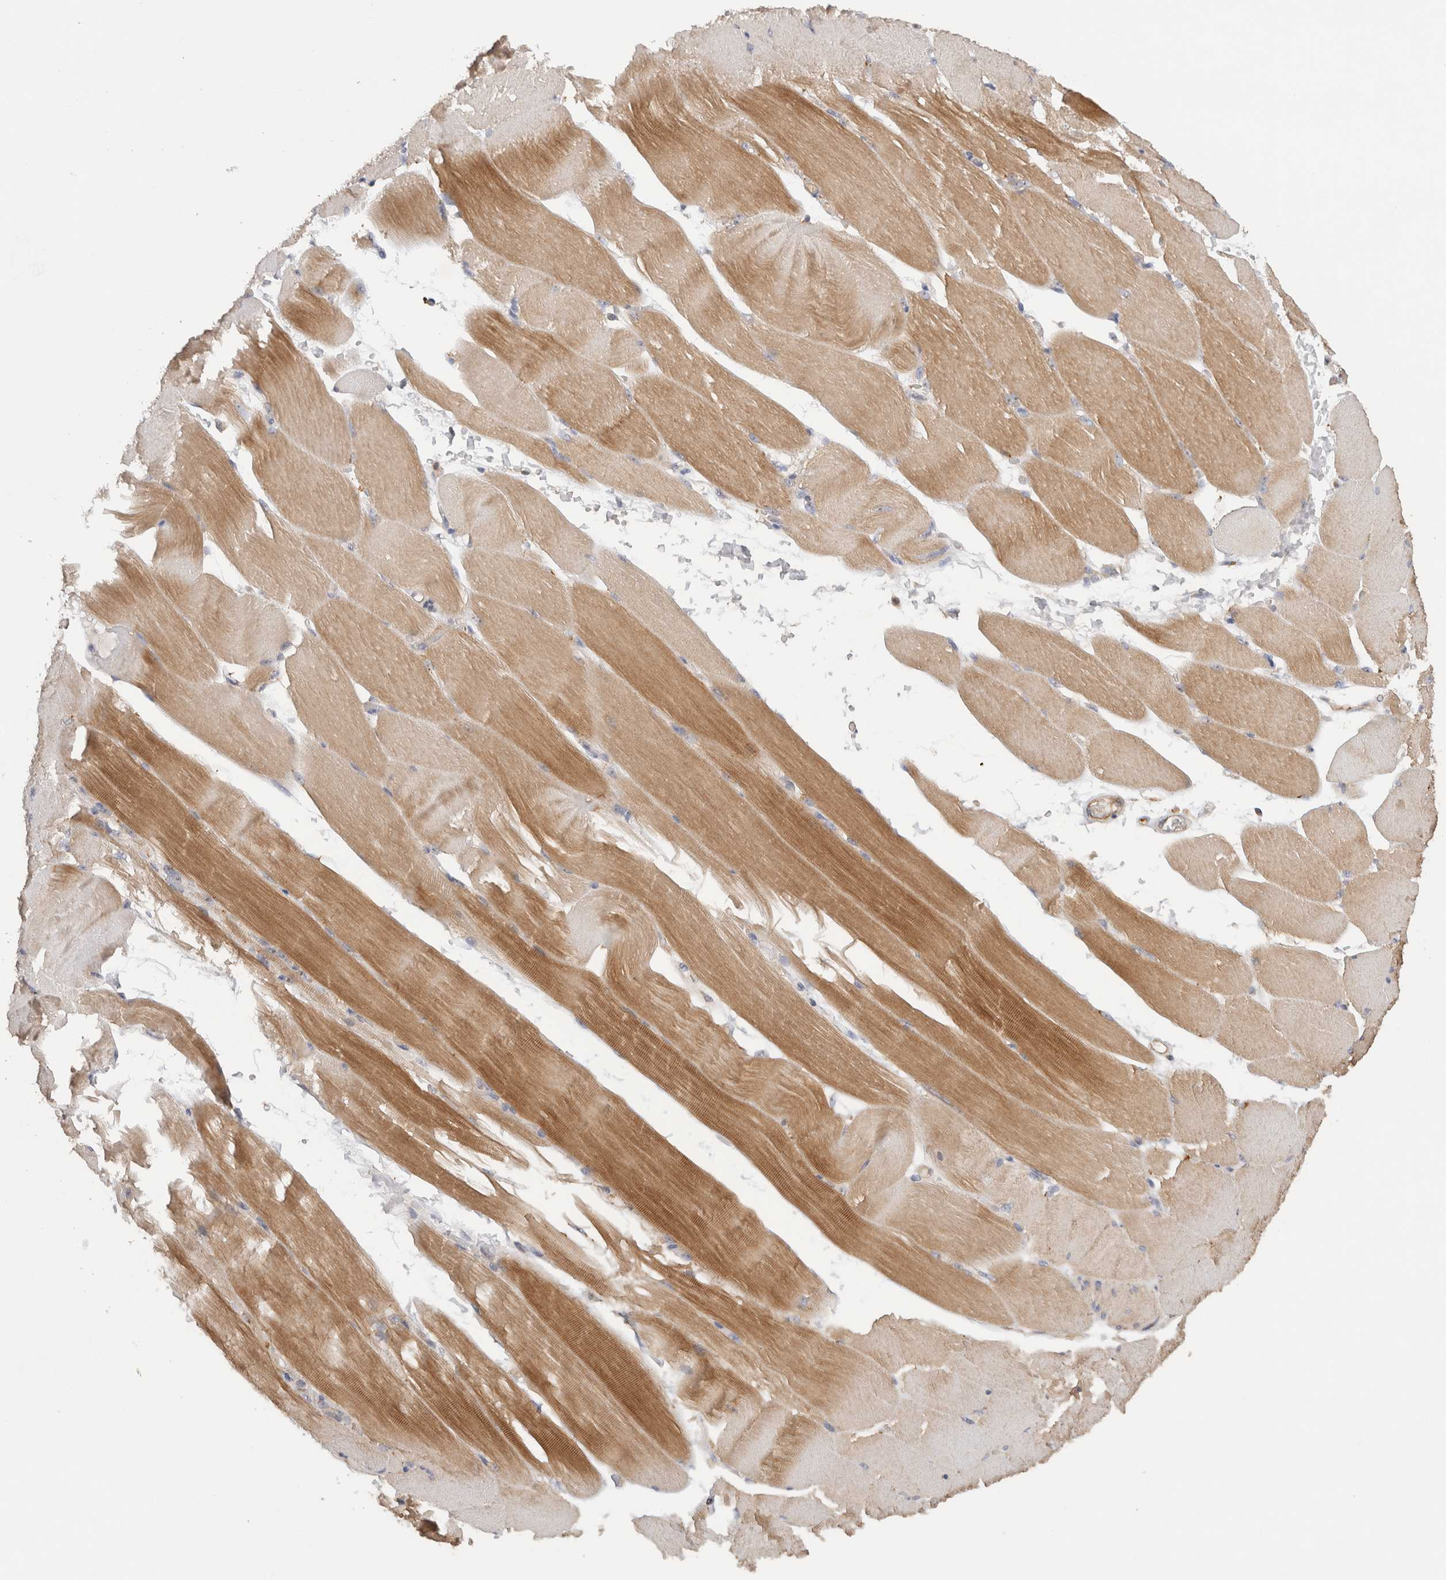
{"staining": {"intensity": "moderate", "quantity": "25%-75%", "location": "cytoplasmic/membranous"}, "tissue": "skeletal muscle", "cell_type": "Myocytes", "image_type": "normal", "snomed": [{"axis": "morphology", "description": "Normal tissue, NOS"}, {"axis": "topography", "description": "Skeletal muscle"}, {"axis": "topography", "description": "Parathyroid gland"}], "caption": "Skeletal muscle stained with a brown dye displays moderate cytoplasmic/membranous positive positivity in approximately 25%-75% of myocytes.", "gene": "C8orf44", "patient": {"sex": "female", "age": 37}}